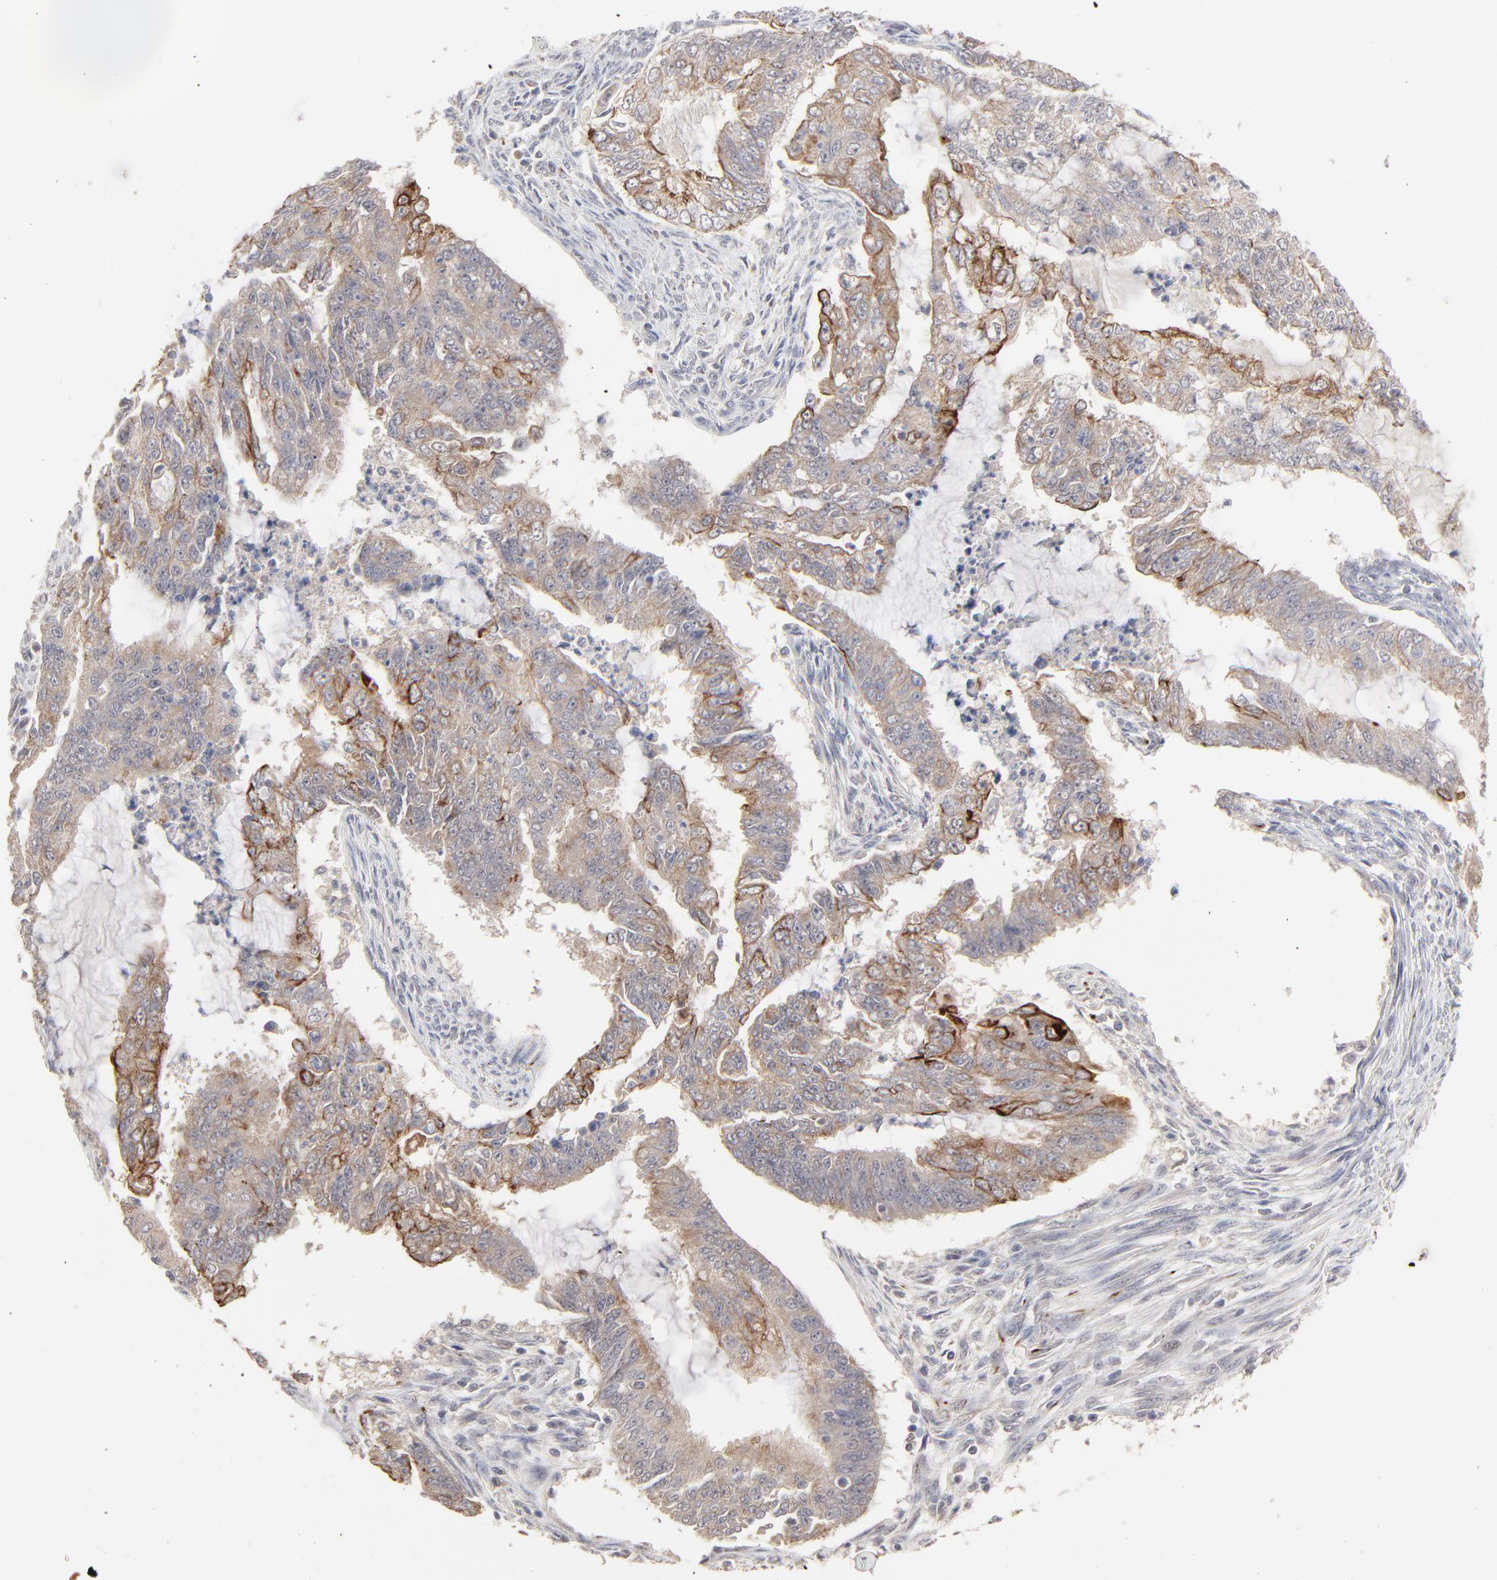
{"staining": {"intensity": "strong", "quantity": ">75%", "location": "cytoplasmic/membranous"}, "tissue": "endometrial cancer", "cell_type": "Tumor cells", "image_type": "cancer", "snomed": [{"axis": "morphology", "description": "Adenocarcinoma, NOS"}, {"axis": "topography", "description": "Endometrium"}], "caption": "An image showing strong cytoplasmic/membranous expression in about >75% of tumor cells in endometrial adenocarcinoma, as visualized by brown immunohistochemical staining.", "gene": "FAM199X", "patient": {"sex": "female", "age": 75}}